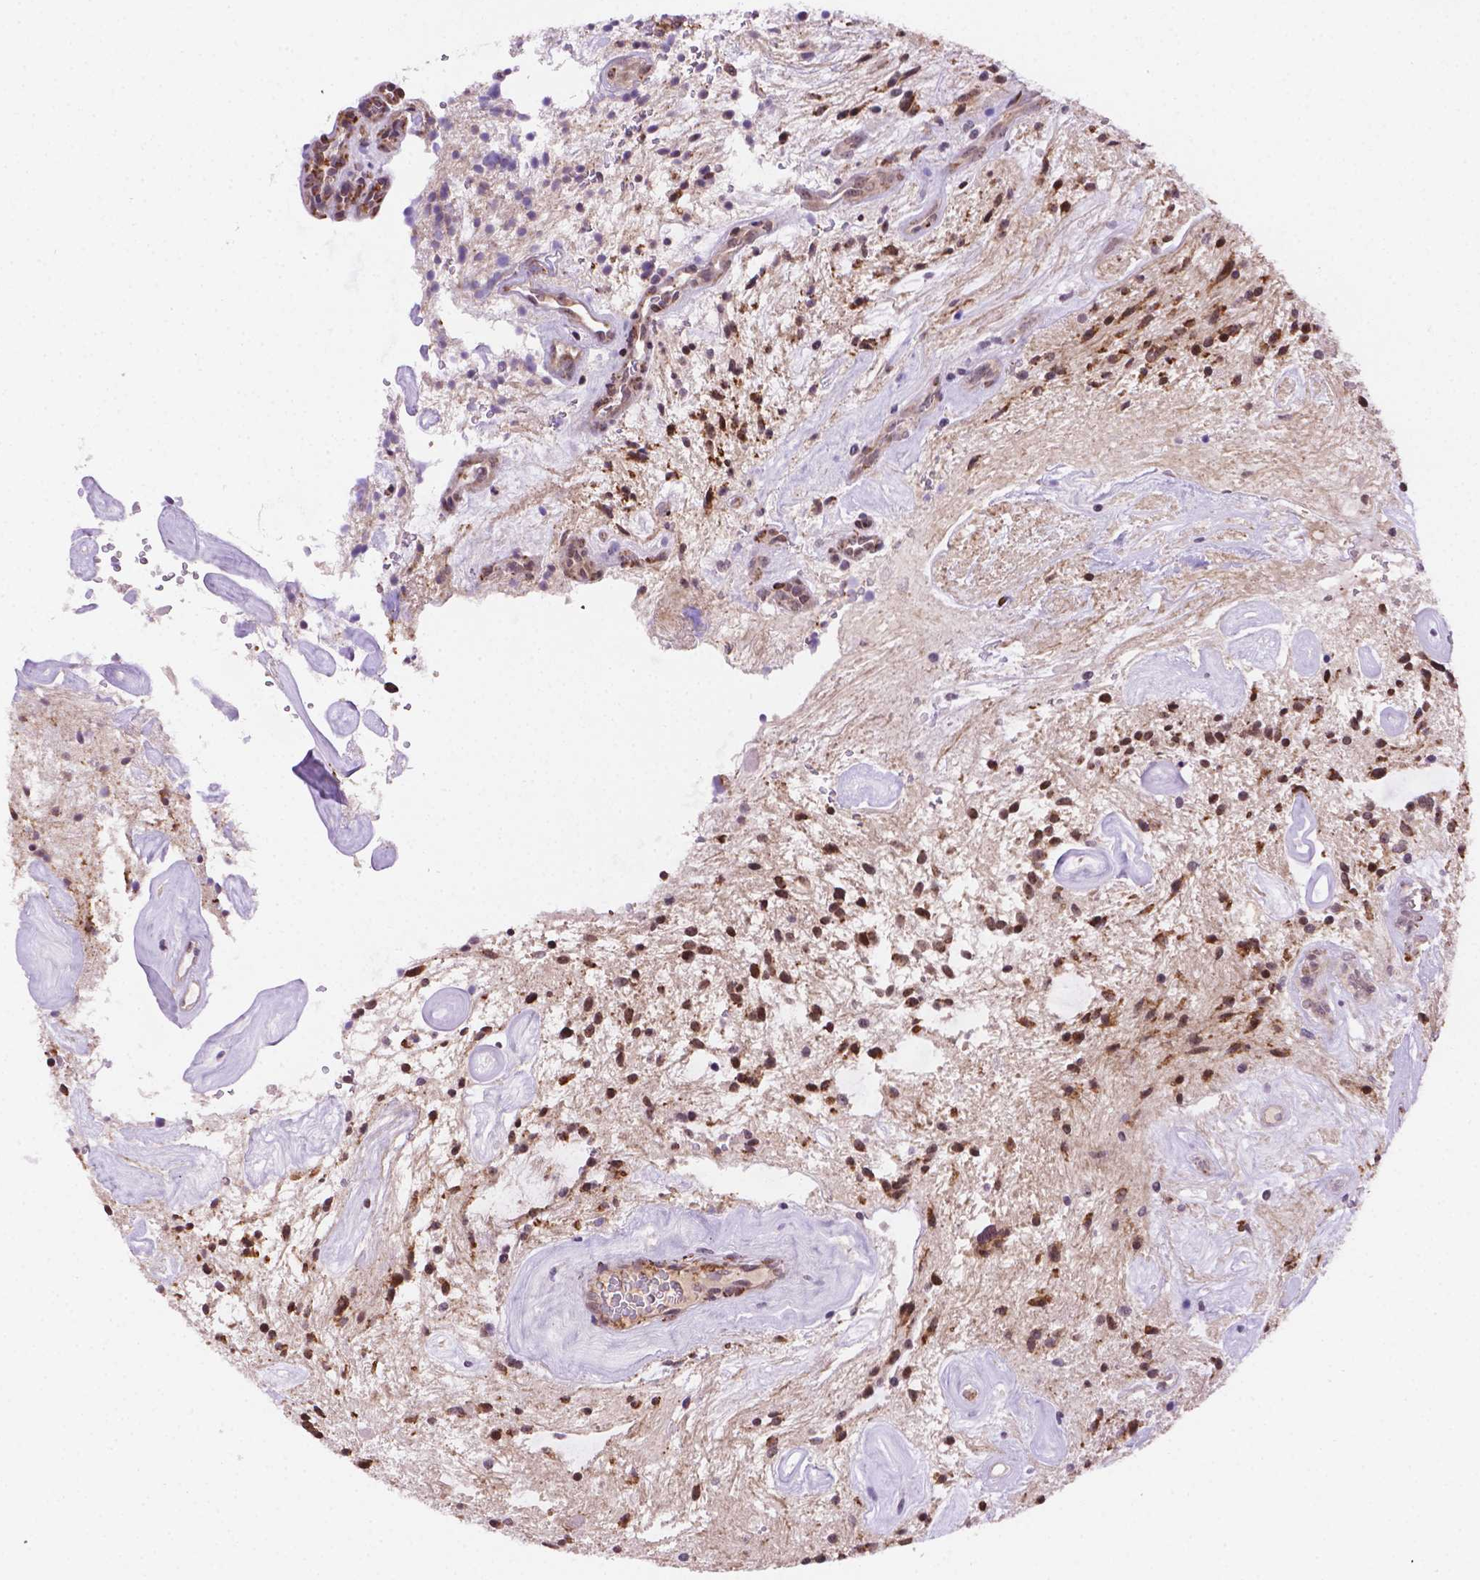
{"staining": {"intensity": "moderate", "quantity": ">75%", "location": "cytoplasmic/membranous"}, "tissue": "glioma", "cell_type": "Tumor cells", "image_type": "cancer", "snomed": [{"axis": "morphology", "description": "Glioma, malignant, Low grade"}, {"axis": "topography", "description": "Cerebellum"}], "caption": "IHC image of neoplastic tissue: low-grade glioma (malignant) stained using immunohistochemistry shows medium levels of moderate protein expression localized specifically in the cytoplasmic/membranous of tumor cells, appearing as a cytoplasmic/membranous brown color.", "gene": "FNIP1", "patient": {"sex": "female", "age": 14}}